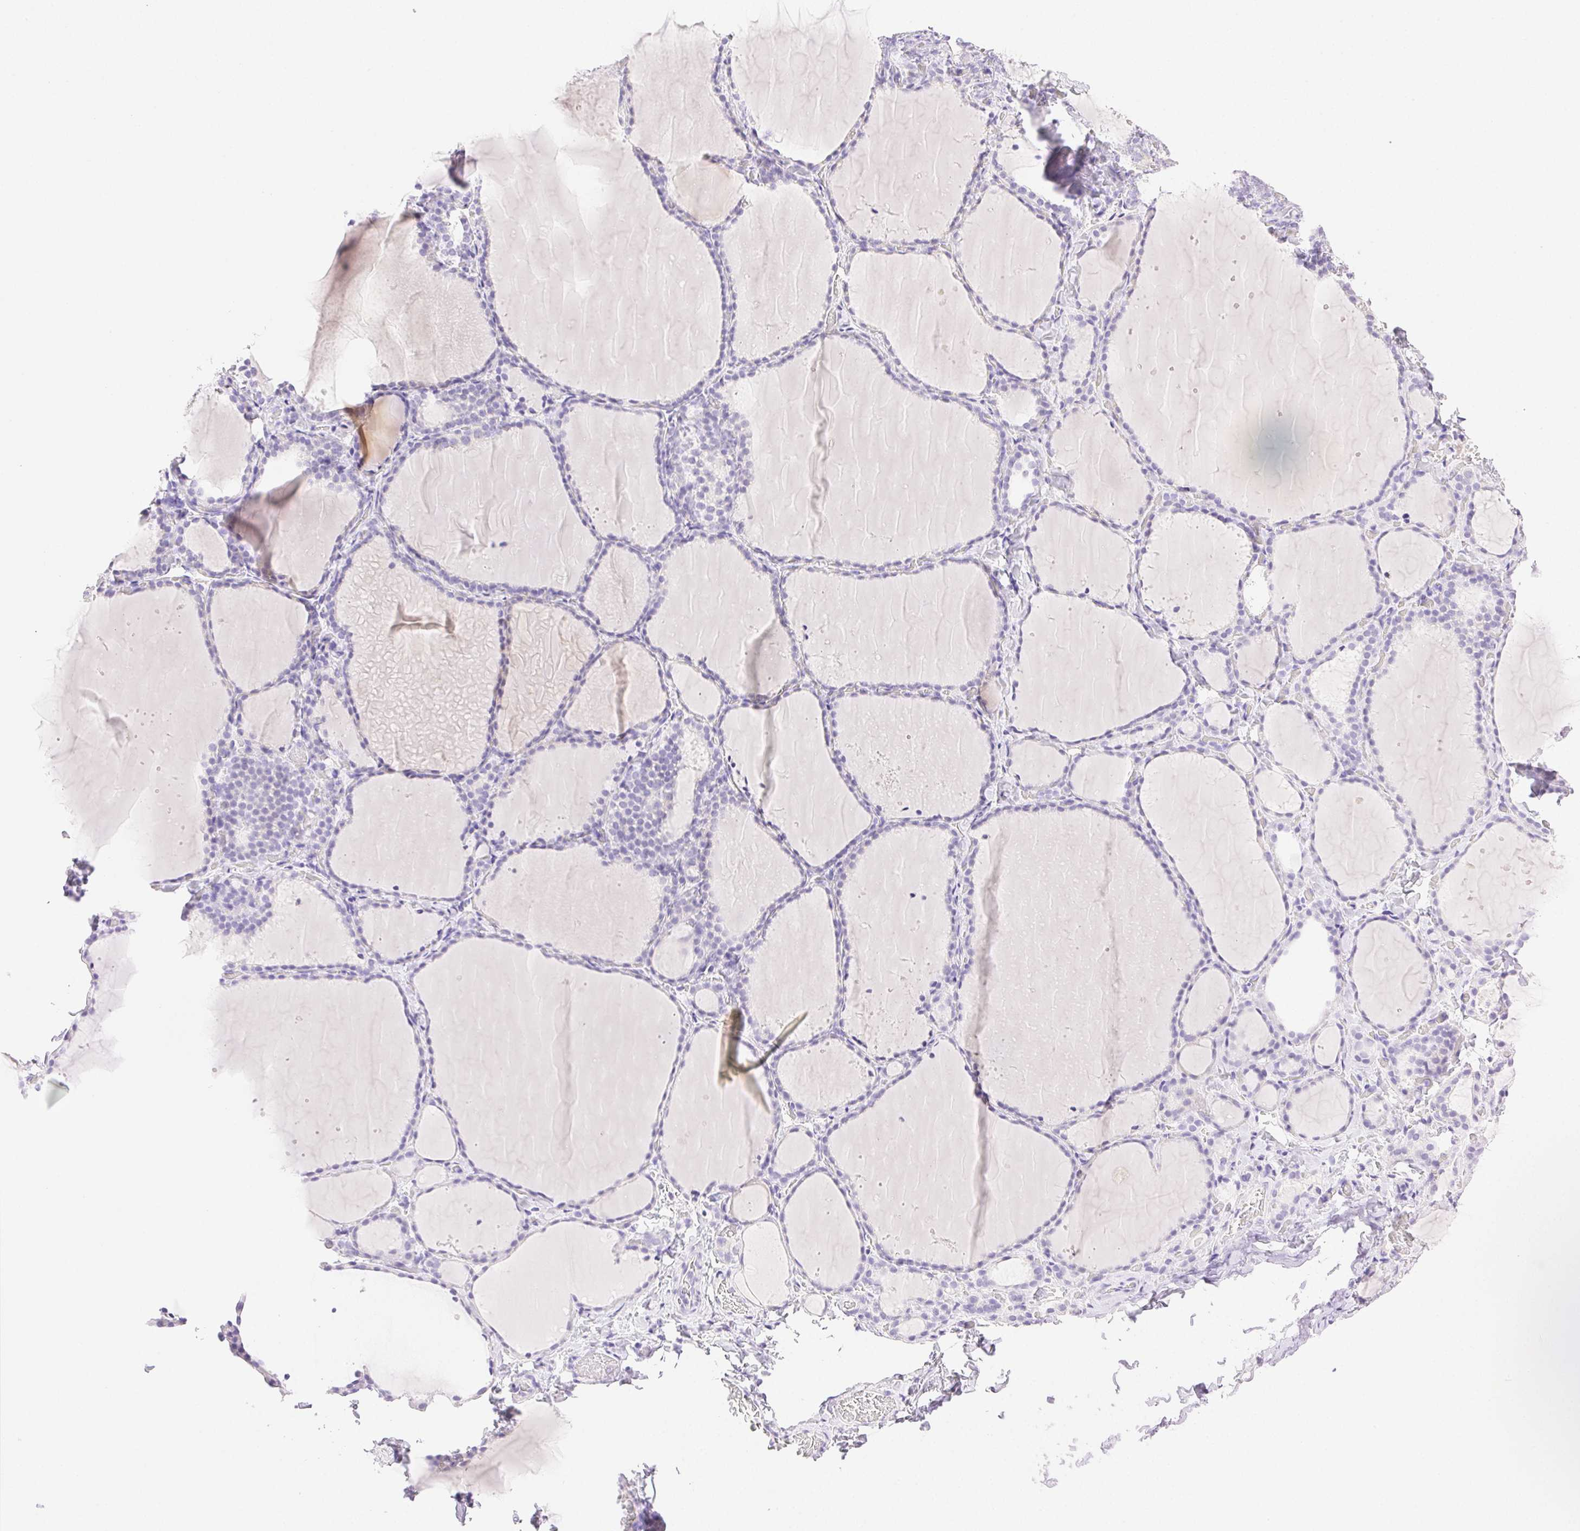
{"staining": {"intensity": "negative", "quantity": "none", "location": "none"}, "tissue": "thyroid gland", "cell_type": "Glandular cells", "image_type": "normal", "snomed": [{"axis": "morphology", "description": "Normal tissue, NOS"}, {"axis": "topography", "description": "Thyroid gland"}], "caption": "This photomicrograph is of normal thyroid gland stained with immunohistochemistry to label a protein in brown with the nuclei are counter-stained blue. There is no positivity in glandular cells.", "gene": "SPACA4", "patient": {"sex": "female", "age": 22}}